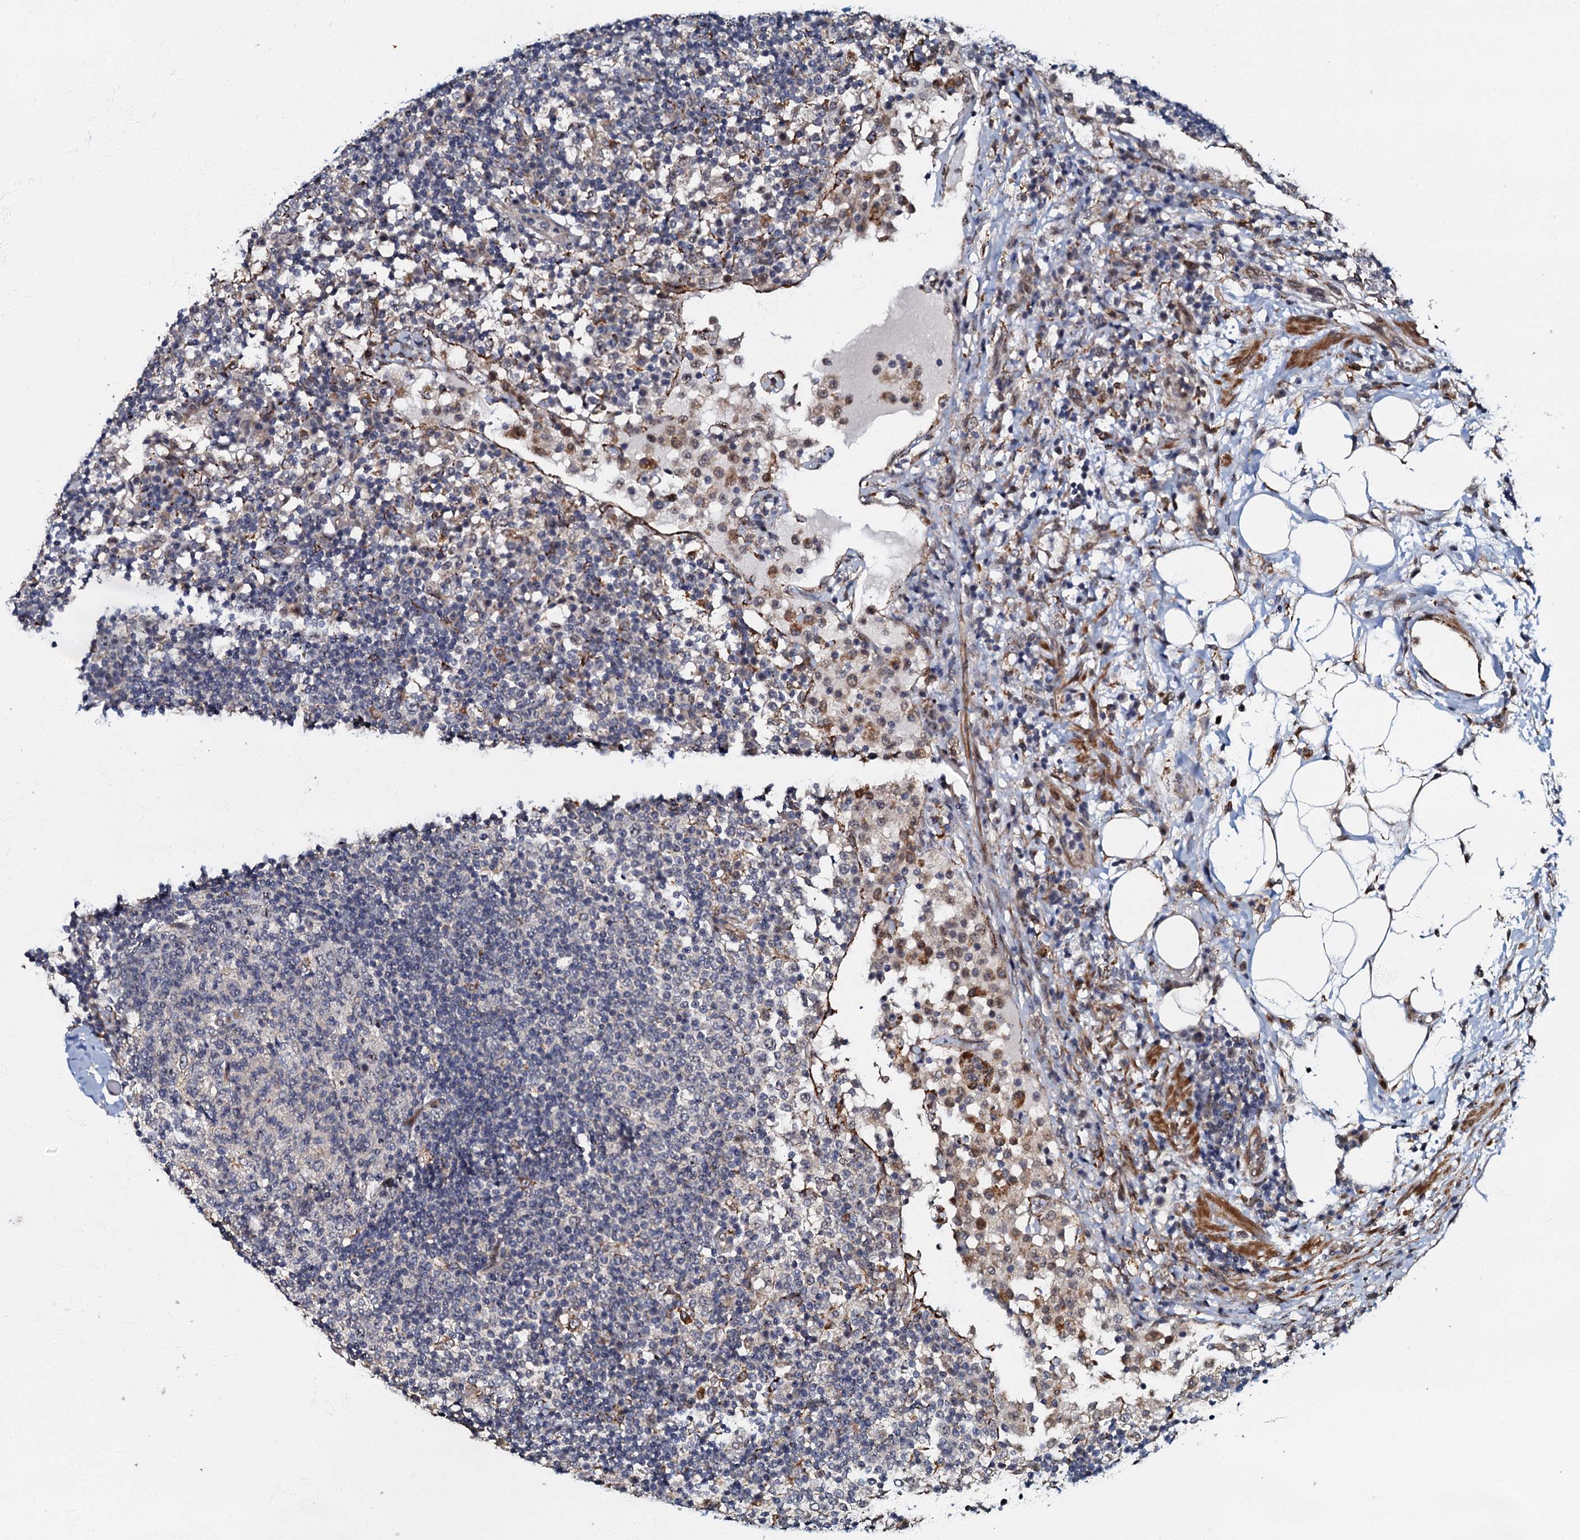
{"staining": {"intensity": "negative", "quantity": "none", "location": "none"}, "tissue": "lymph node", "cell_type": "Germinal center cells", "image_type": "normal", "snomed": [{"axis": "morphology", "description": "Normal tissue, NOS"}, {"axis": "topography", "description": "Lymph node"}], "caption": "DAB (3,3'-diaminobenzidine) immunohistochemical staining of unremarkable human lymph node reveals no significant positivity in germinal center cells.", "gene": "OLAH", "patient": {"sex": "female", "age": 53}}